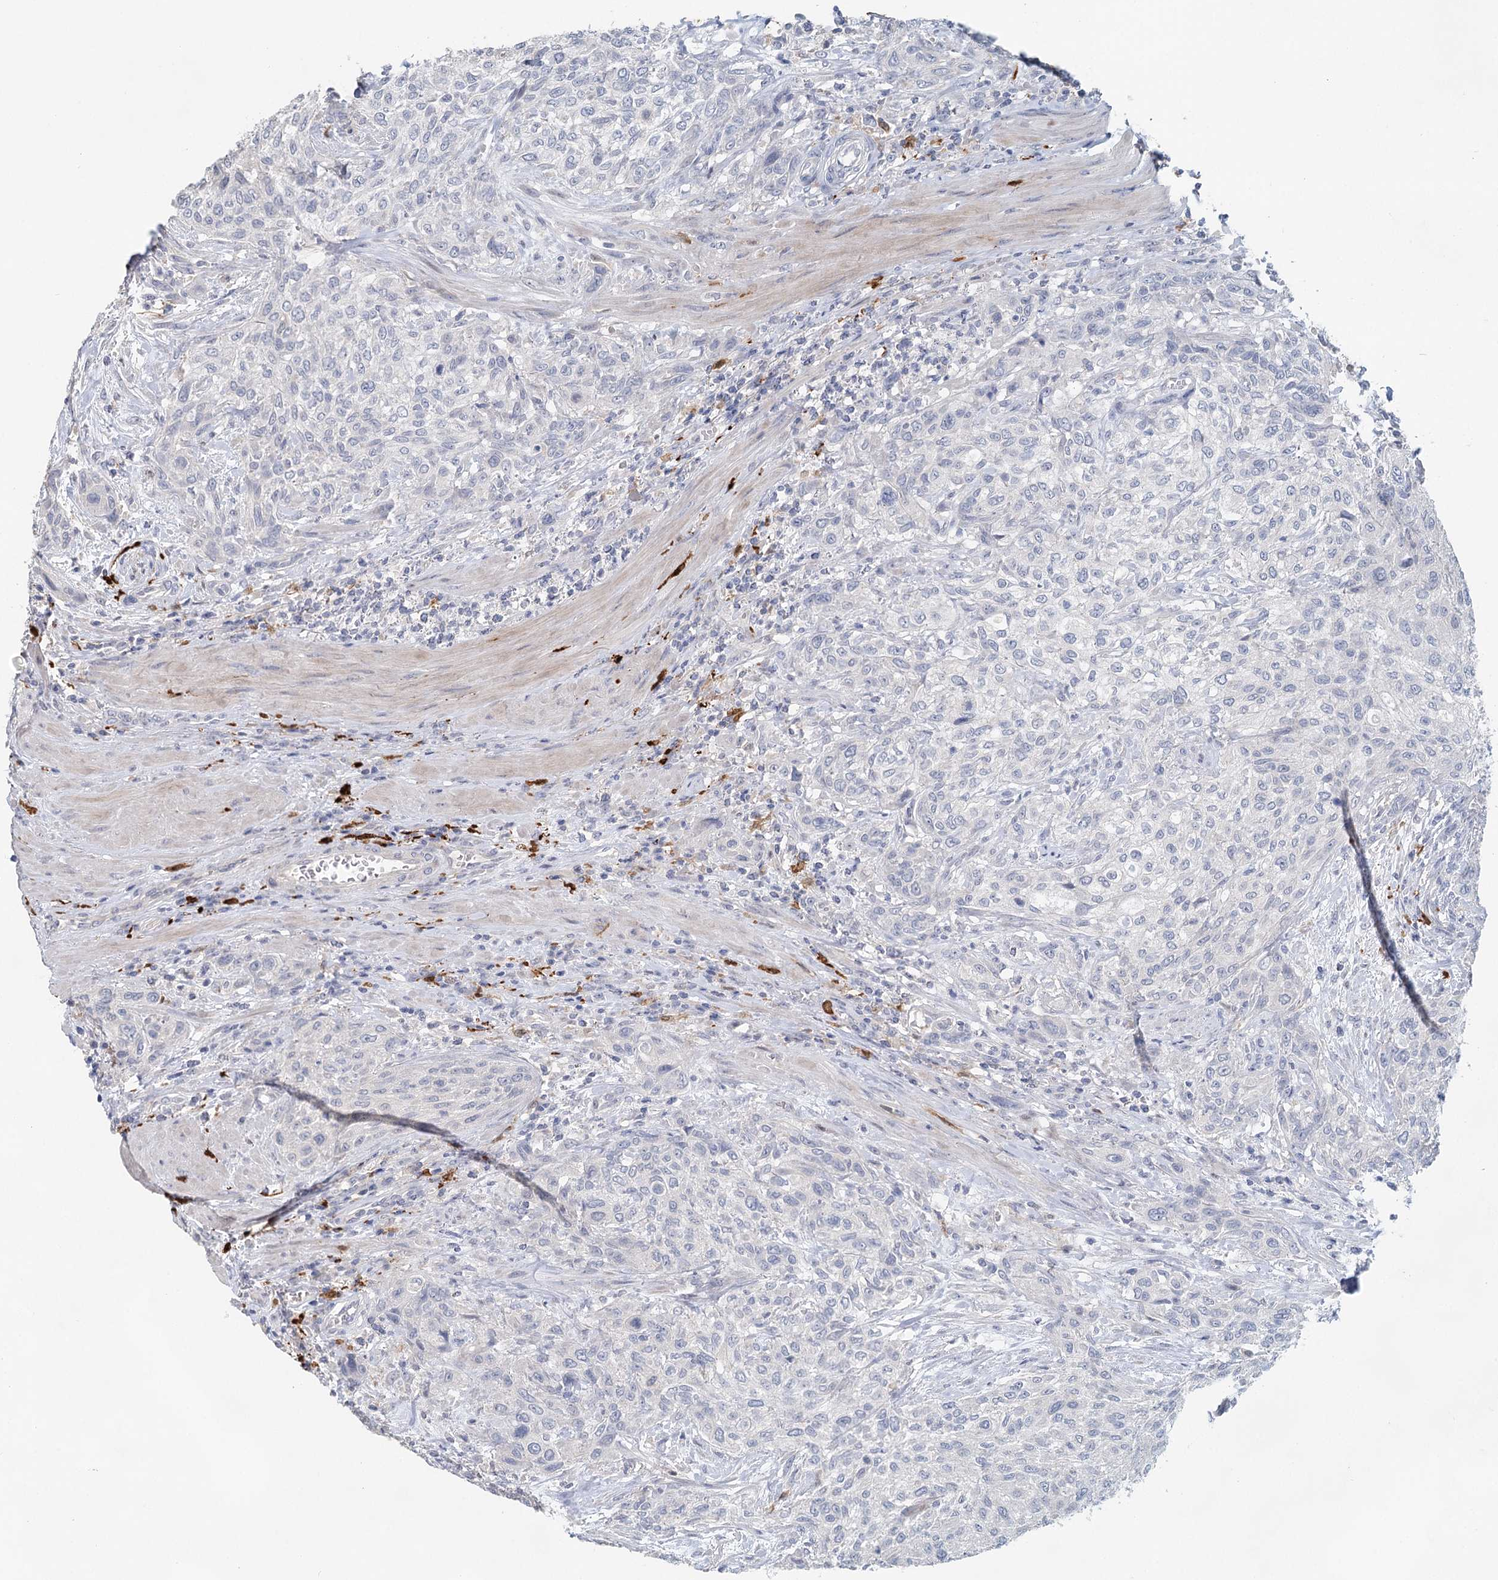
{"staining": {"intensity": "negative", "quantity": "none", "location": "none"}, "tissue": "urothelial cancer", "cell_type": "Tumor cells", "image_type": "cancer", "snomed": [{"axis": "morphology", "description": "Normal tissue, NOS"}, {"axis": "morphology", "description": "Urothelial carcinoma, NOS"}, {"axis": "topography", "description": "Urinary bladder"}, {"axis": "topography", "description": "Peripheral nerve tissue"}], "caption": "Tumor cells show no significant protein staining in transitional cell carcinoma. (Immunohistochemistry (ihc), brightfield microscopy, high magnification).", "gene": "SLC19A3", "patient": {"sex": "male", "age": 35}}